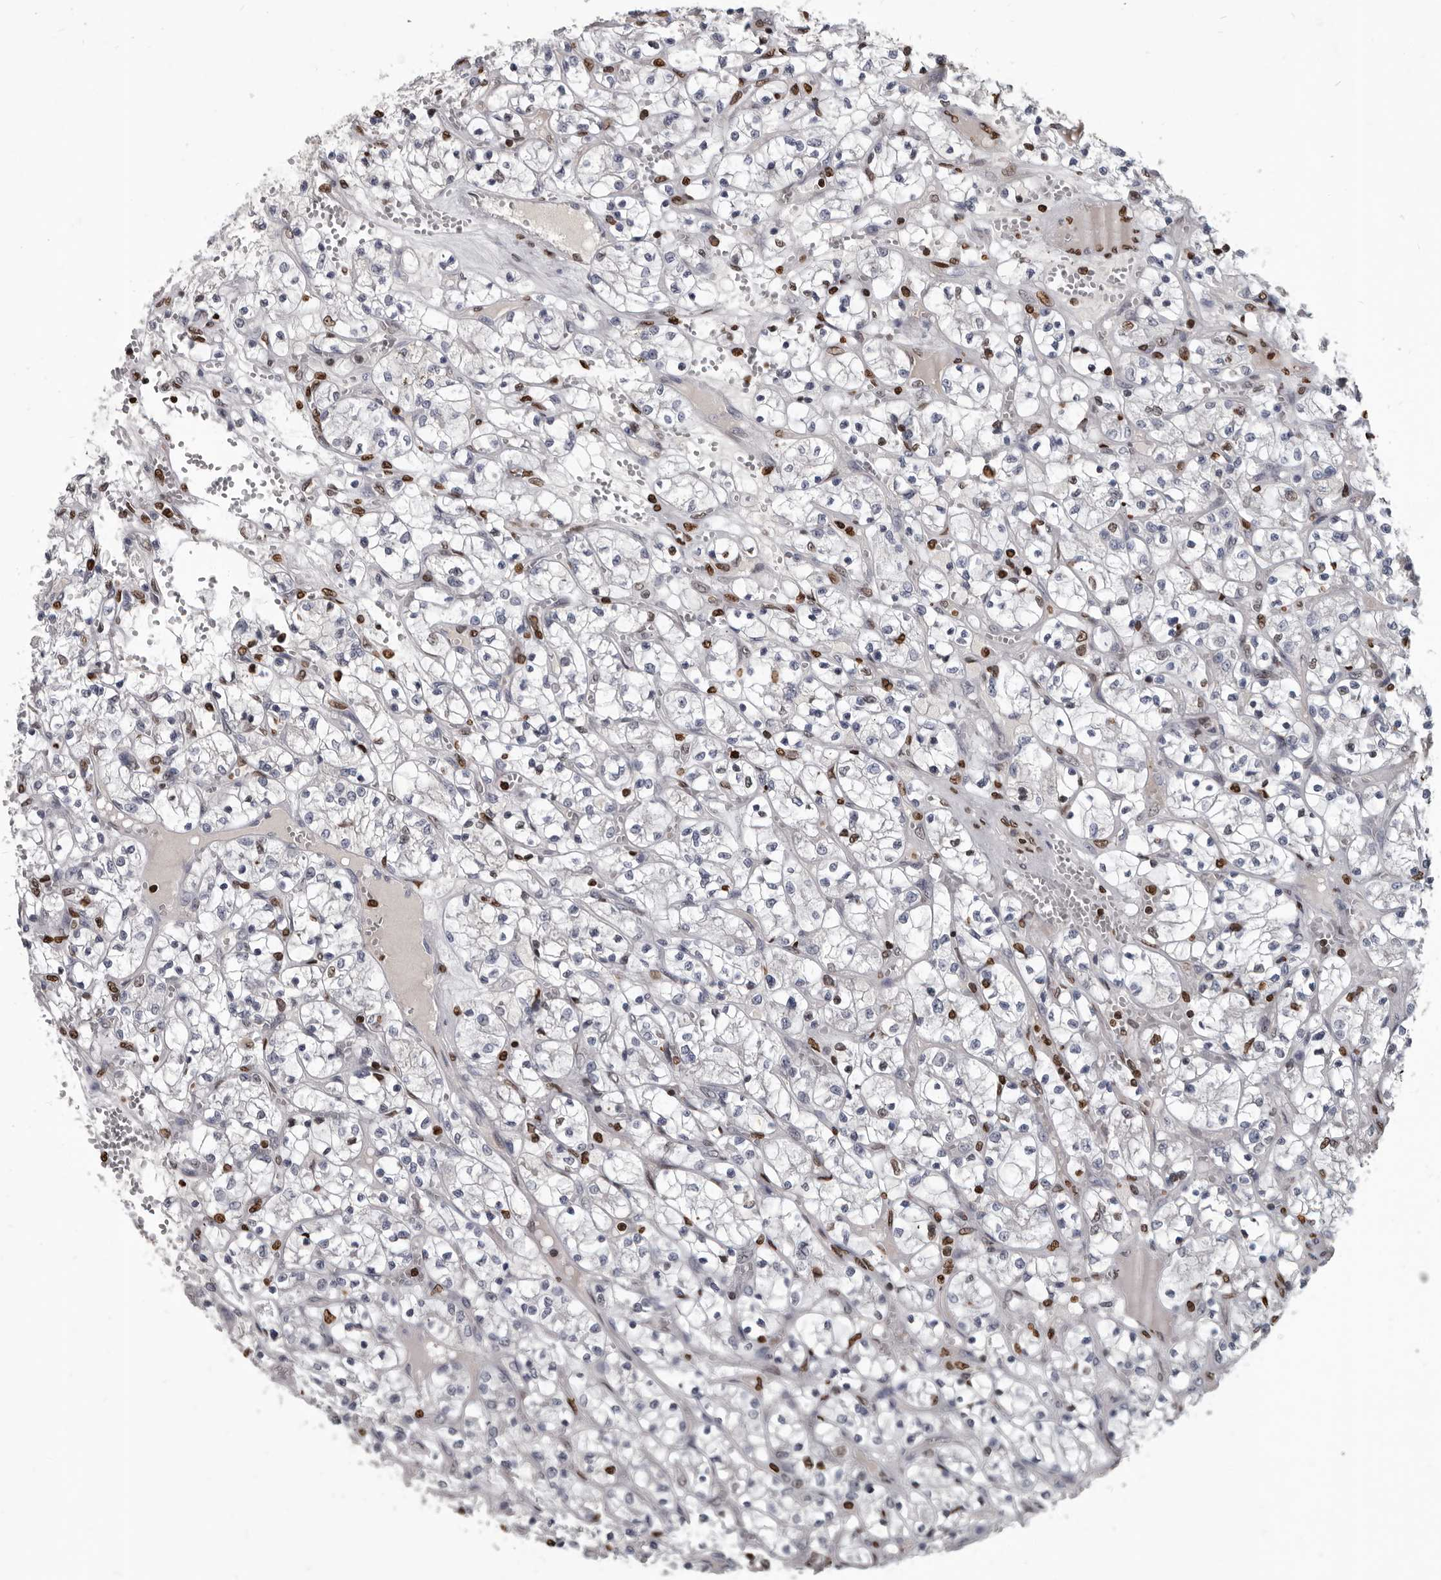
{"staining": {"intensity": "negative", "quantity": "none", "location": "none"}, "tissue": "renal cancer", "cell_type": "Tumor cells", "image_type": "cancer", "snomed": [{"axis": "morphology", "description": "Adenocarcinoma, NOS"}, {"axis": "topography", "description": "Kidney"}], "caption": "This is an immunohistochemistry (IHC) image of human adenocarcinoma (renal). There is no positivity in tumor cells.", "gene": "AHR", "patient": {"sex": "female", "age": 69}}